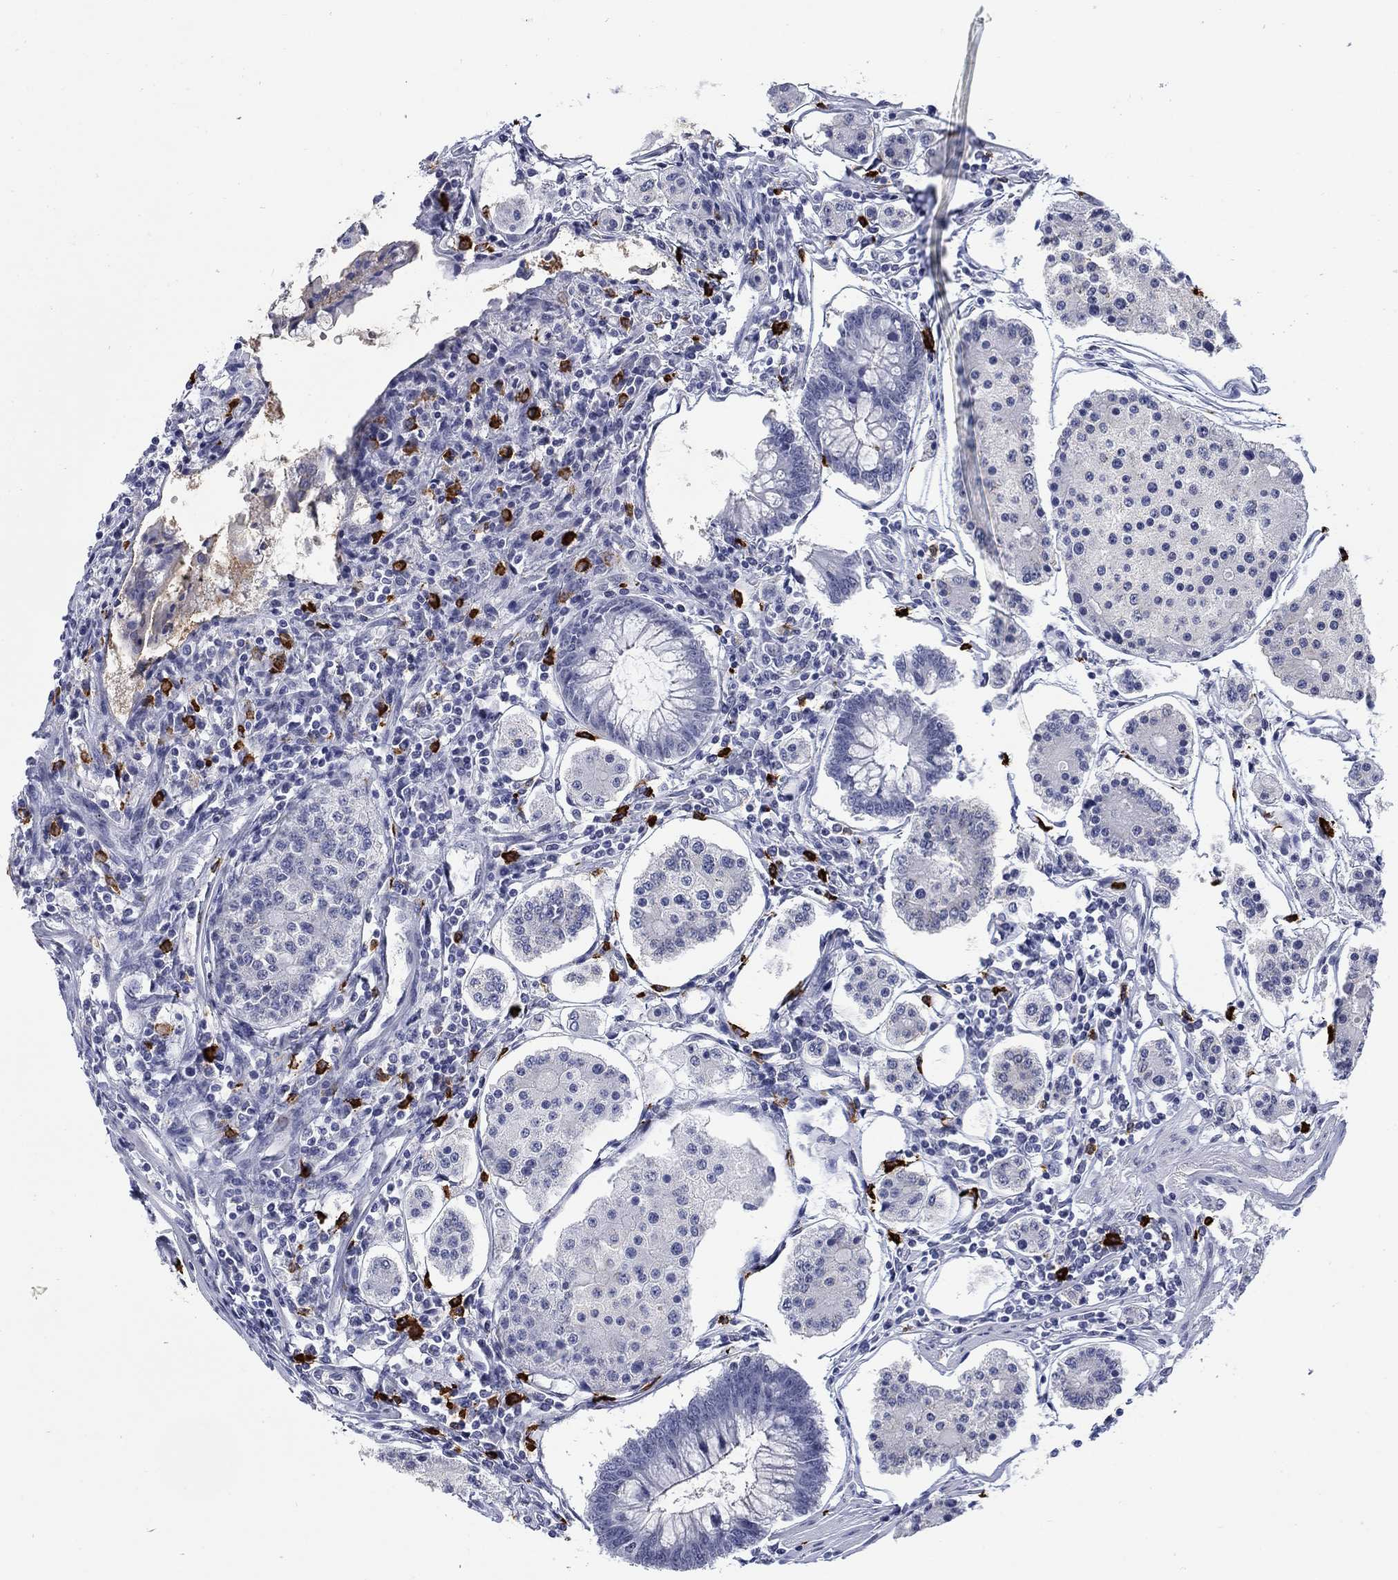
{"staining": {"intensity": "negative", "quantity": "none", "location": "none"}, "tissue": "carcinoid", "cell_type": "Tumor cells", "image_type": "cancer", "snomed": [{"axis": "morphology", "description": "Carcinoid, malignant, NOS"}, {"axis": "topography", "description": "Small intestine"}], "caption": "A micrograph of carcinoid stained for a protein shows no brown staining in tumor cells.", "gene": "ECEL1", "patient": {"sex": "female", "age": 65}}